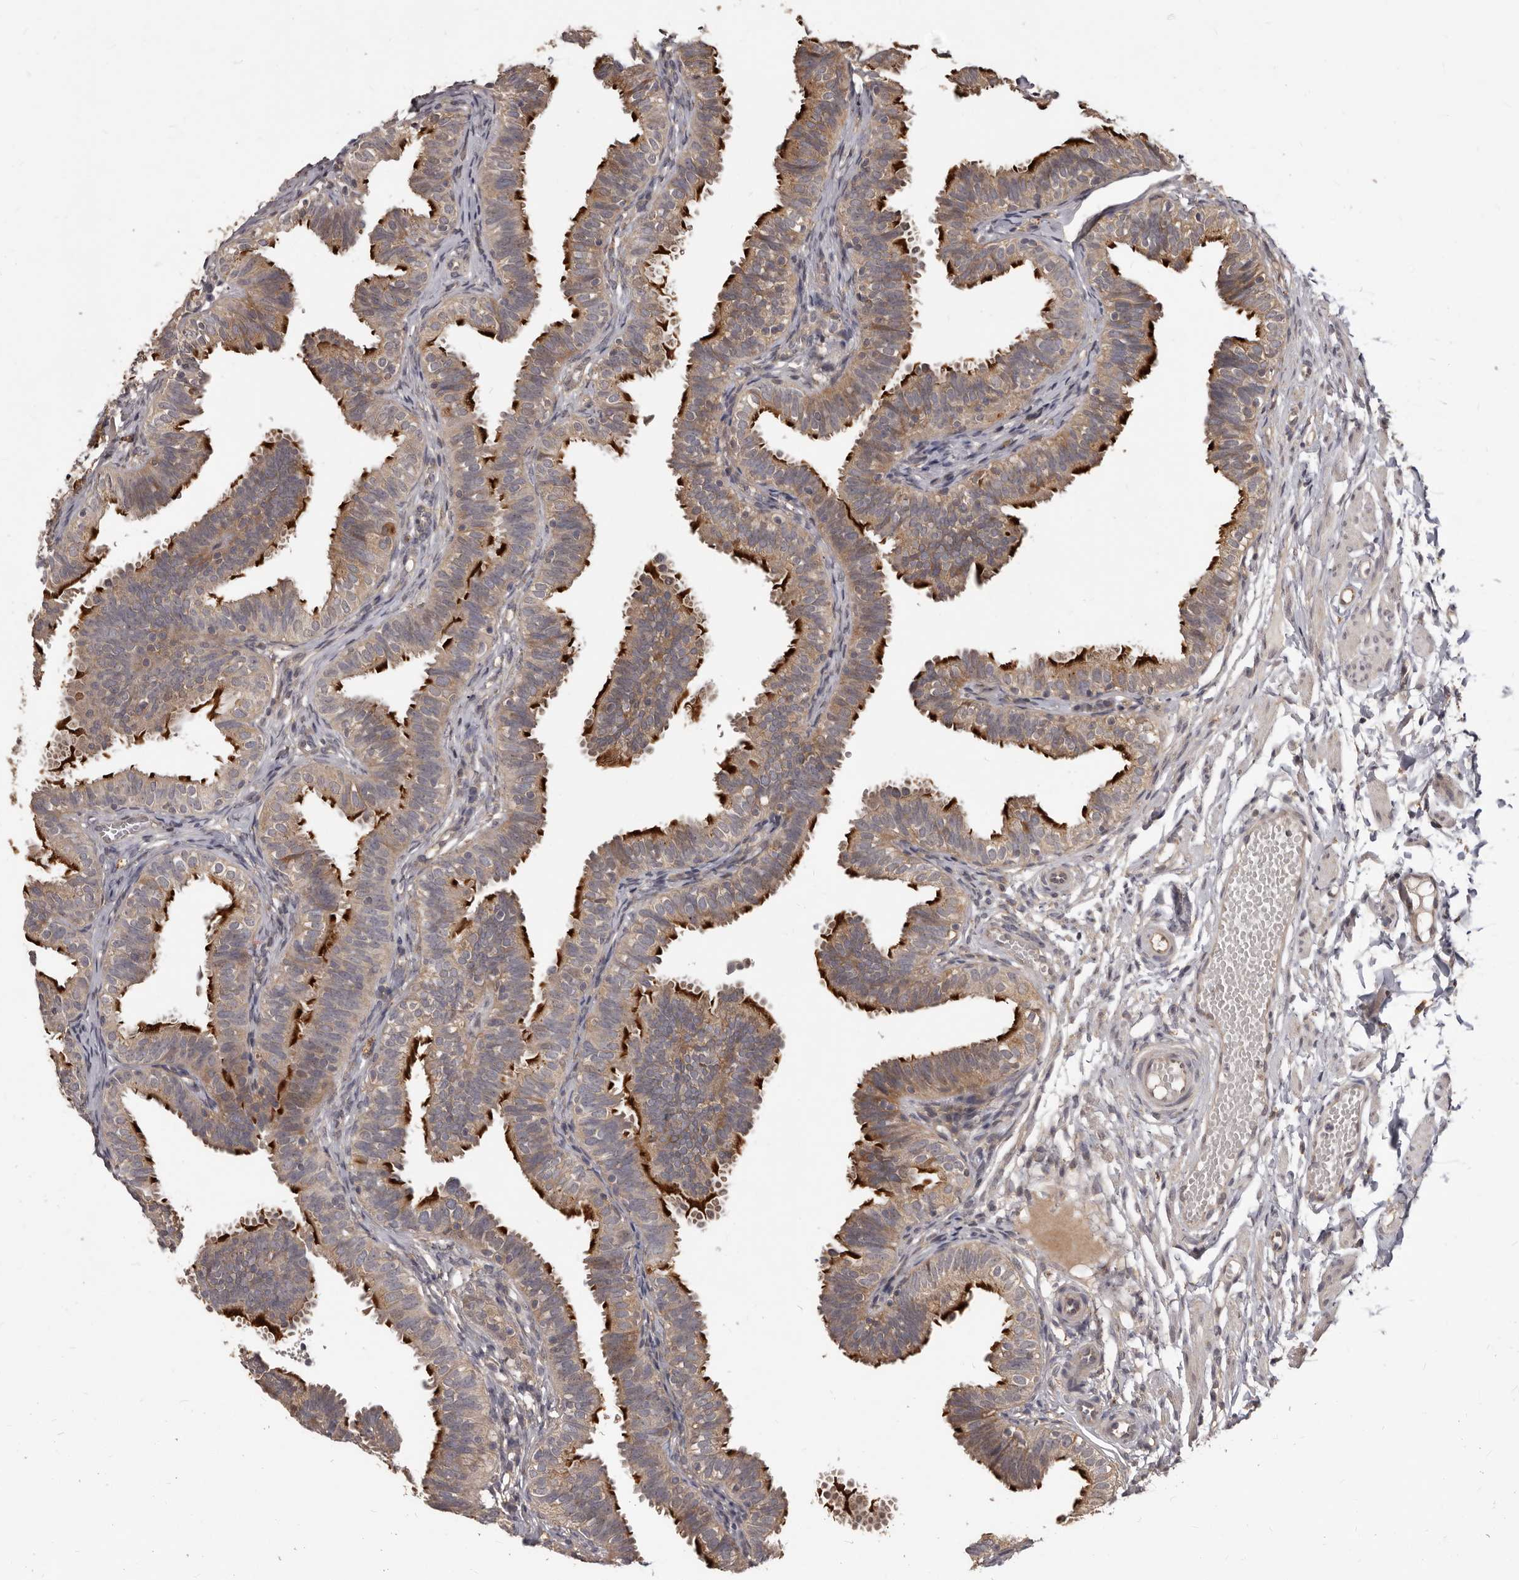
{"staining": {"intensity": "strong", "quantity": "<25%", "location": "cytoplasmic/membranous"}, "tissue": "fallopian tube", "cell_type": "Glandular cells", "image_type": "normal", "snomed": [{"axis": "morphology", "description": "Normal tissue, NOS"}, {"axis": "topography", "description": "Fallopian tube"}], "caption": "Fallopian tube stained for a protein (brown) reveals strong cytoplasmic/membranous positive positivity in about <25% of glandular cells.", "gene": "MTO1", "patient": {"sex": "female", "age": 35}}